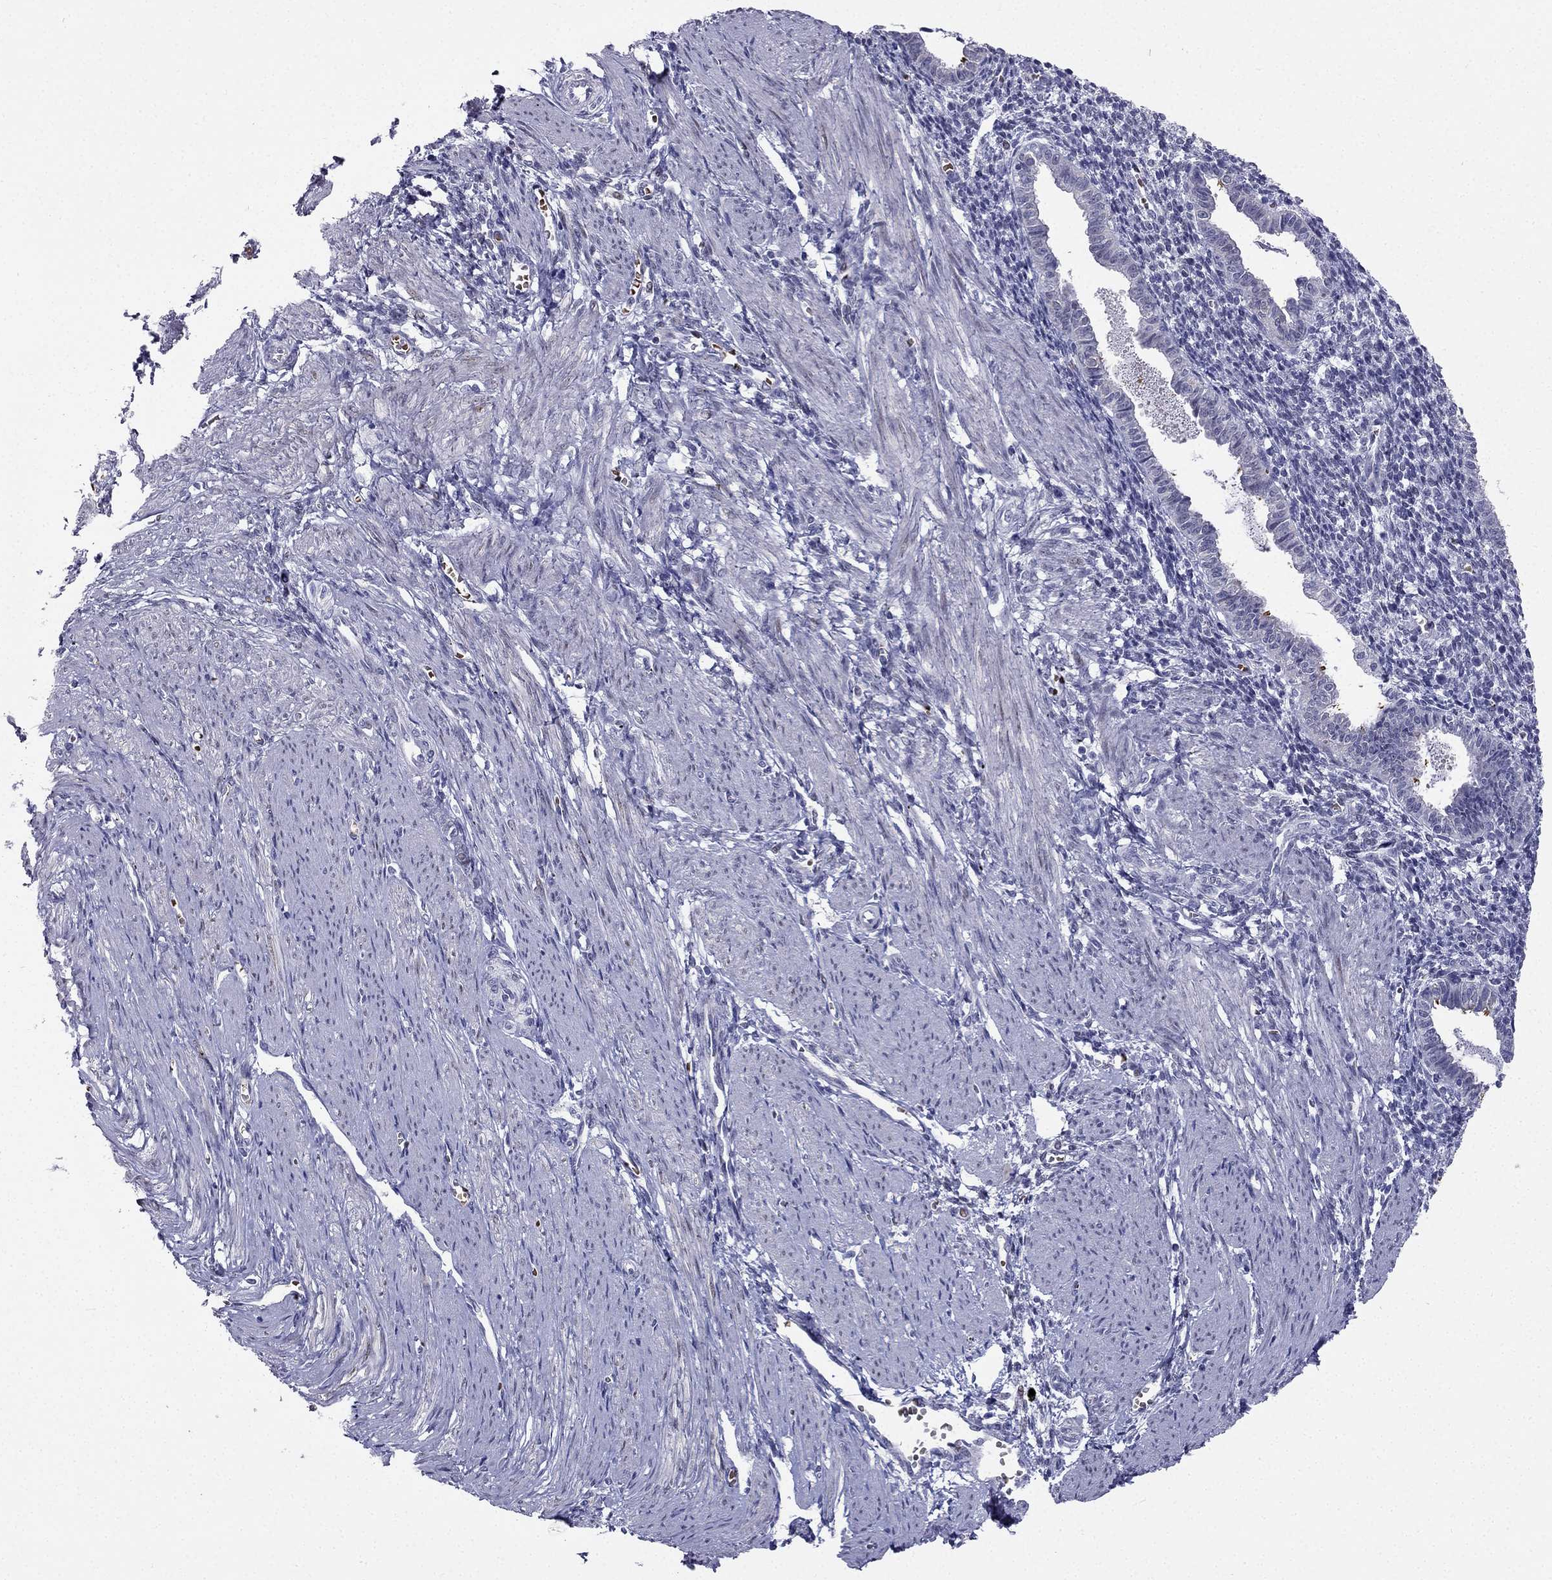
{"staining": {"intensity": "negative", "quantity": "none", "location": "none"}, "tissue": "endometrium", "cell_type": "Cells in endometrial stroma", "image_type": "normal", "snomed": [{"axis": "morphology", "description": "Normal tissue, NOS"}, {"axis": "topography", "description": "Endometrium"}], "caption": "A high-resolution micrograph shows immunohistochemistry staining of normal endometrium, which reveals no significant expression in cells in endometrial stroma.", "gene": "RSPH14", "patient": {"sex": "female", "age": 37}}